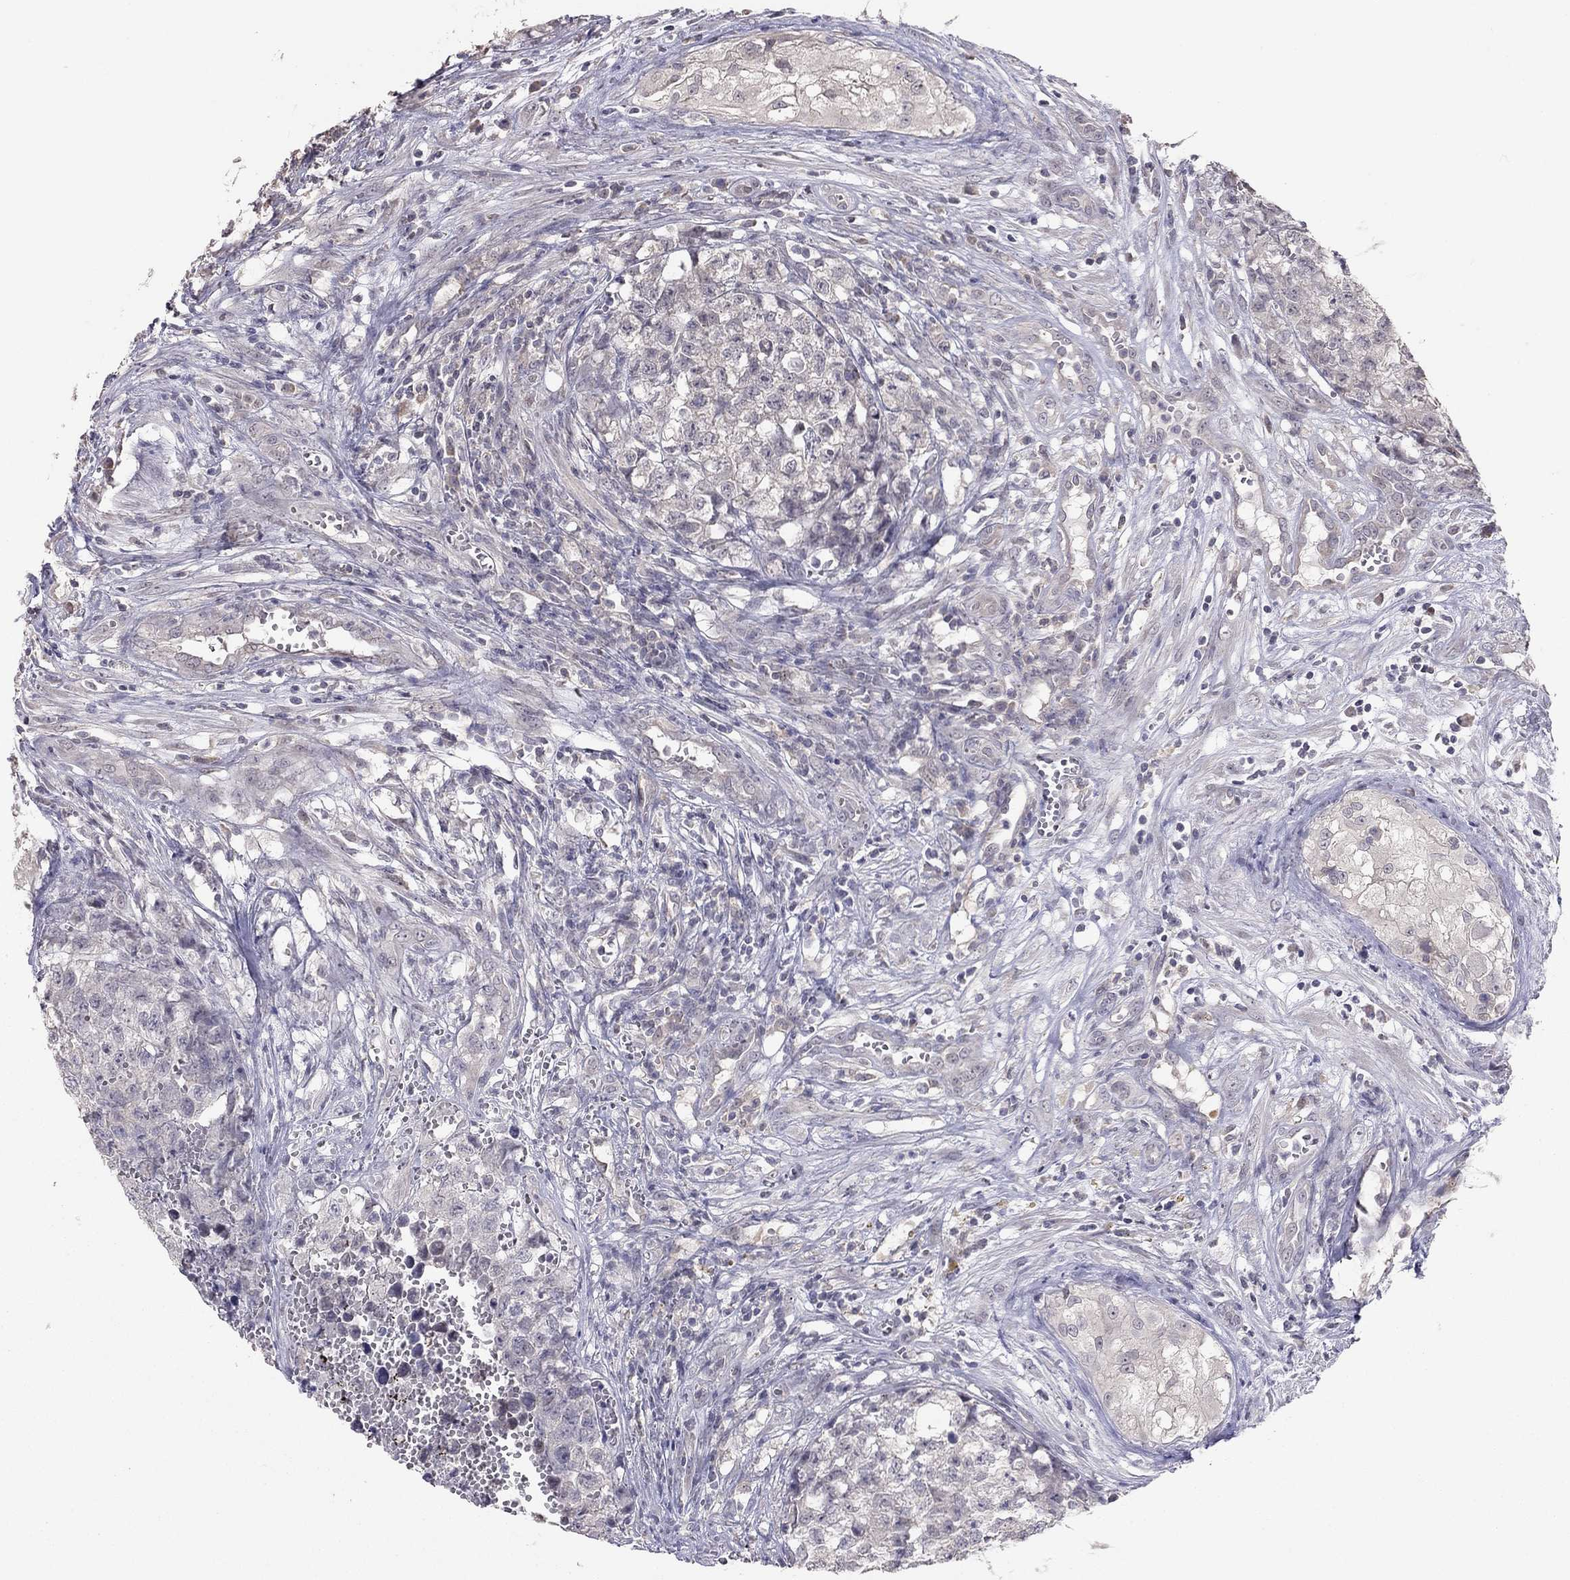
{"staining": {"intensity": "negative", "quantity": "none", "location": "none"}, "tissue": "testis cancer", "cell_type": "Tumor cells", "image_type": "cancer", "snomed": [{"axis": "morphology", "description": "Seminoma, NOS"}, {"axis": "morphology", "description": "Carcinoma, Embryonal, NOS"}, {"axis": "topography", "description": "Testis"}], "caption": "The immunohistochemistry micrograph has no significant staining in tumor cells of testis cancer tissue. (DAB immunohistochemistry (IHC), high magnification).", "gene": "HSF2BP", "patient": {"sex": "male", "age": 22}}